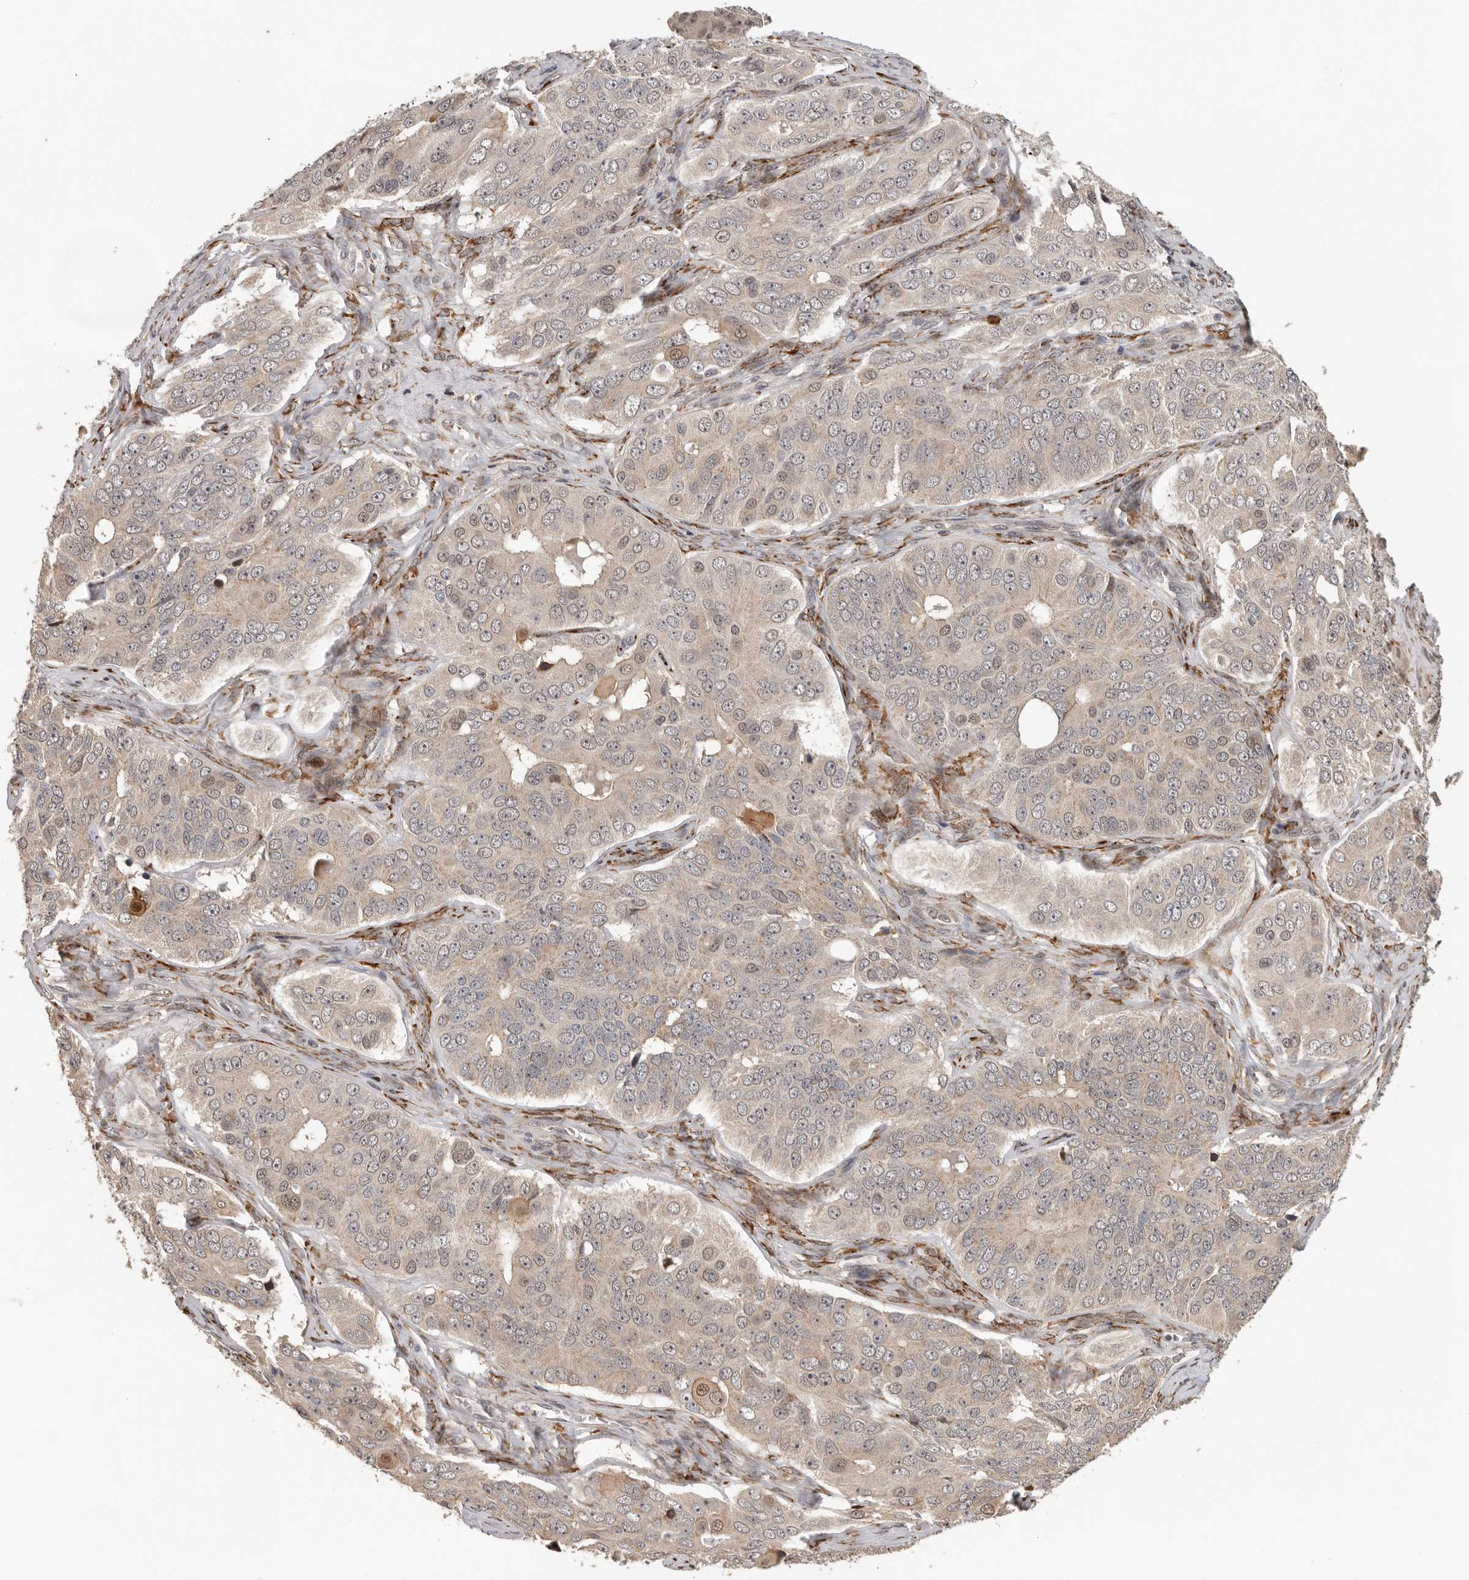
{"staining": {"intensity": "weak", "quantity": "<25%", "location": "nuclear"}, "tissue": "ovarian cancer", "cell_type": "Tumor cells", "image_type": "cancer", "snomed": [{"axis": "morphology", "description": "Carcinoma, endometroid"}, {"axis": "topography", "description": "Ovary"}], "caption": "Immunohistochemistry (IHC) of ovarian endometroid carcinoma demonstrates no expression in tumor cells. (DAB immunohistochemistry (IHC), high magnification).", "gene": "HENMT1", "patient": {"sex": "female", "age": 51}}